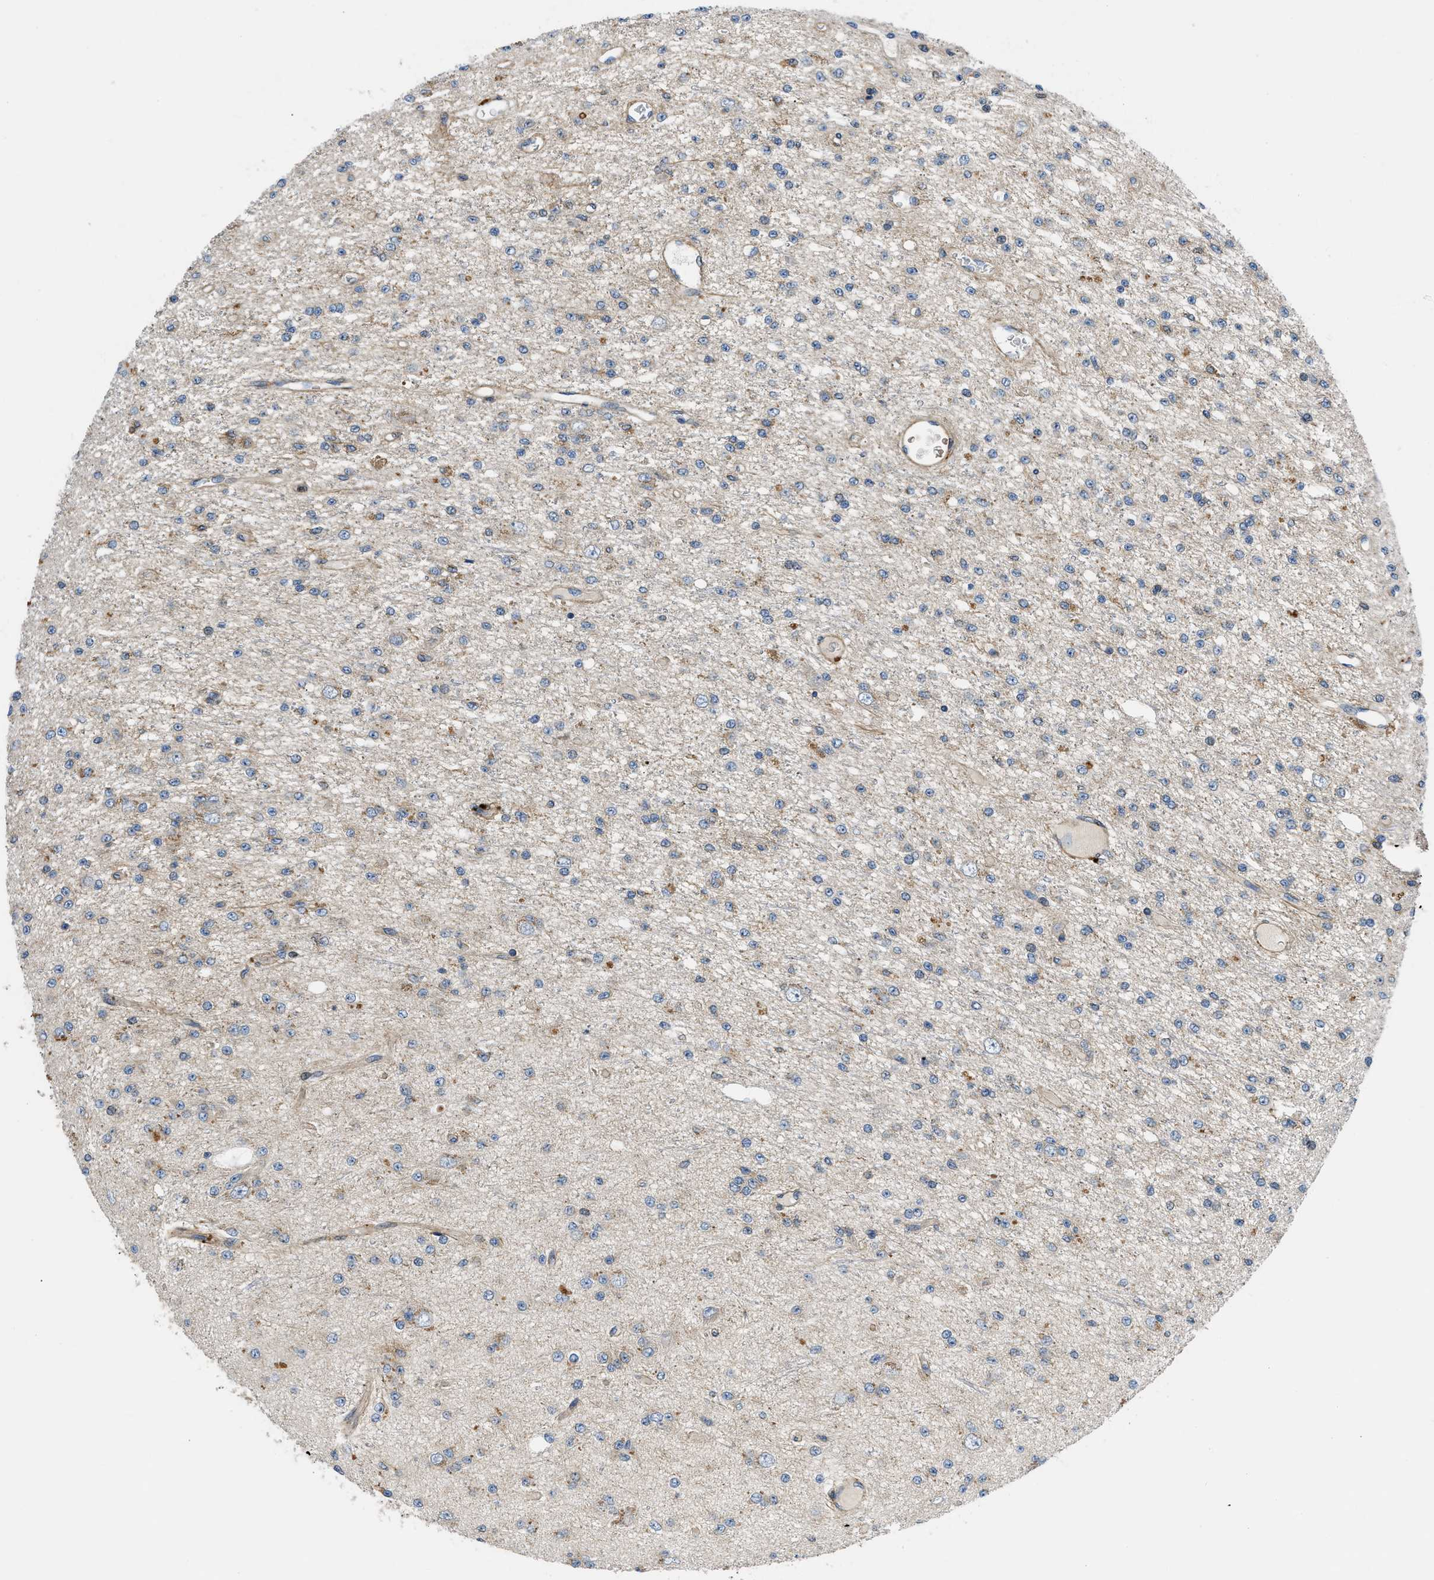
{"staining": {"intensity": "weak", "quantity": "<25%", "location": "cytoplasmic/membranous"}, "tissue": "glioma", "cell_type": "Tumor cells", "image_type": "cancer", "snomed": [{"axis": "morphology", "description": "Glioma, malignant, Low grade"}, {"axis": "topography", "description": "Brain"}], "caption": "Human low-grade glioma (malignant) stained for a protein using IHC exhibits no positivity in tumor cells.", "gene": "DHODH", "patient": {"sex": "male", "age": 38}}